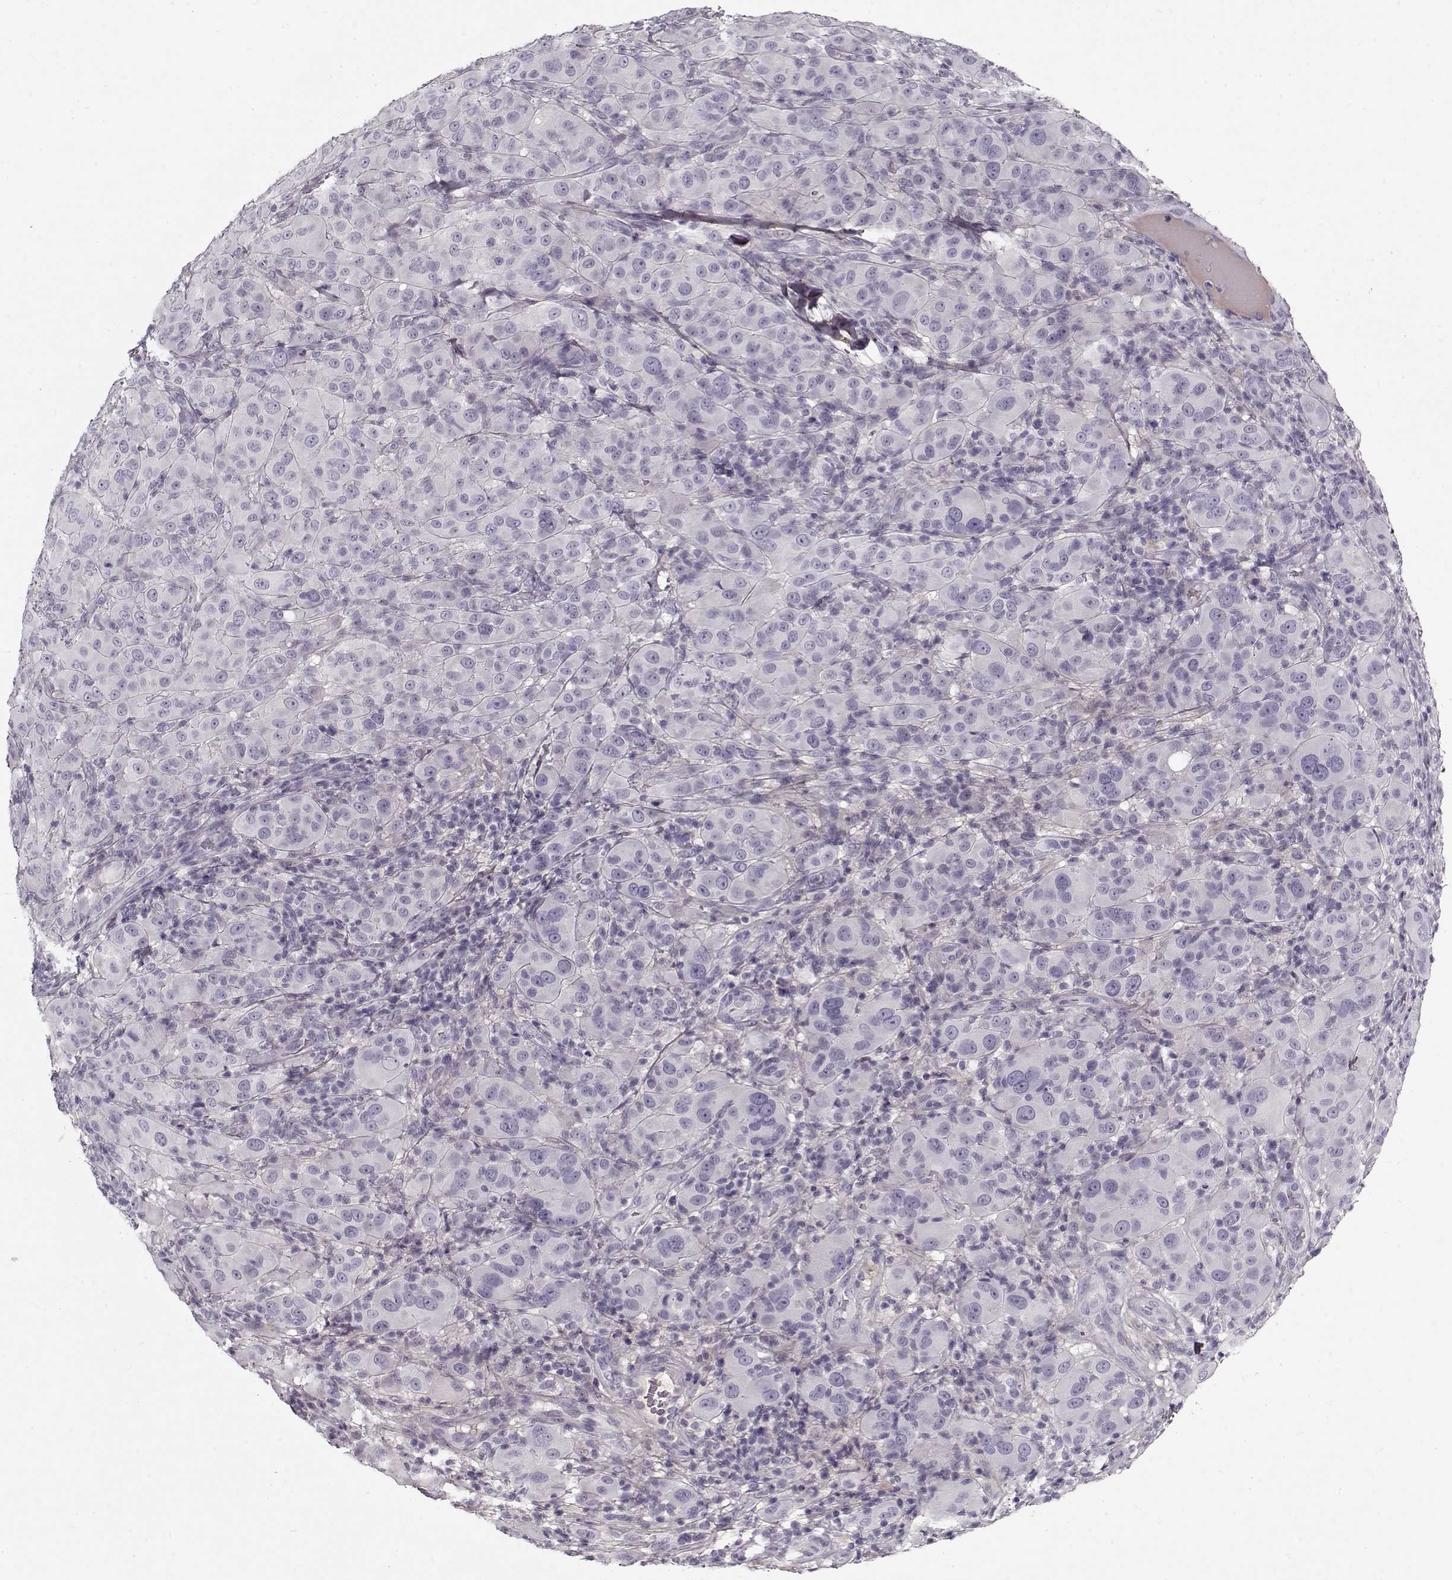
{"staining": {"intensity": "negative", "quantity": "none", "location": "none"}, "tissue": "melanoma", "cell_type": "Tumor cells", "image_type": "cancer", "snomed": [{"axis": "morphology", "description": "Malignant melanoma, NOS"}, {"axis": "topography", "description": "Skin"}], "caption": "IHC of human melanoma shows no positivity in tumor cells. Nuclei are stained in blue.", "gene": "LUM", "patient": {"sex": "female", "age": 87}}